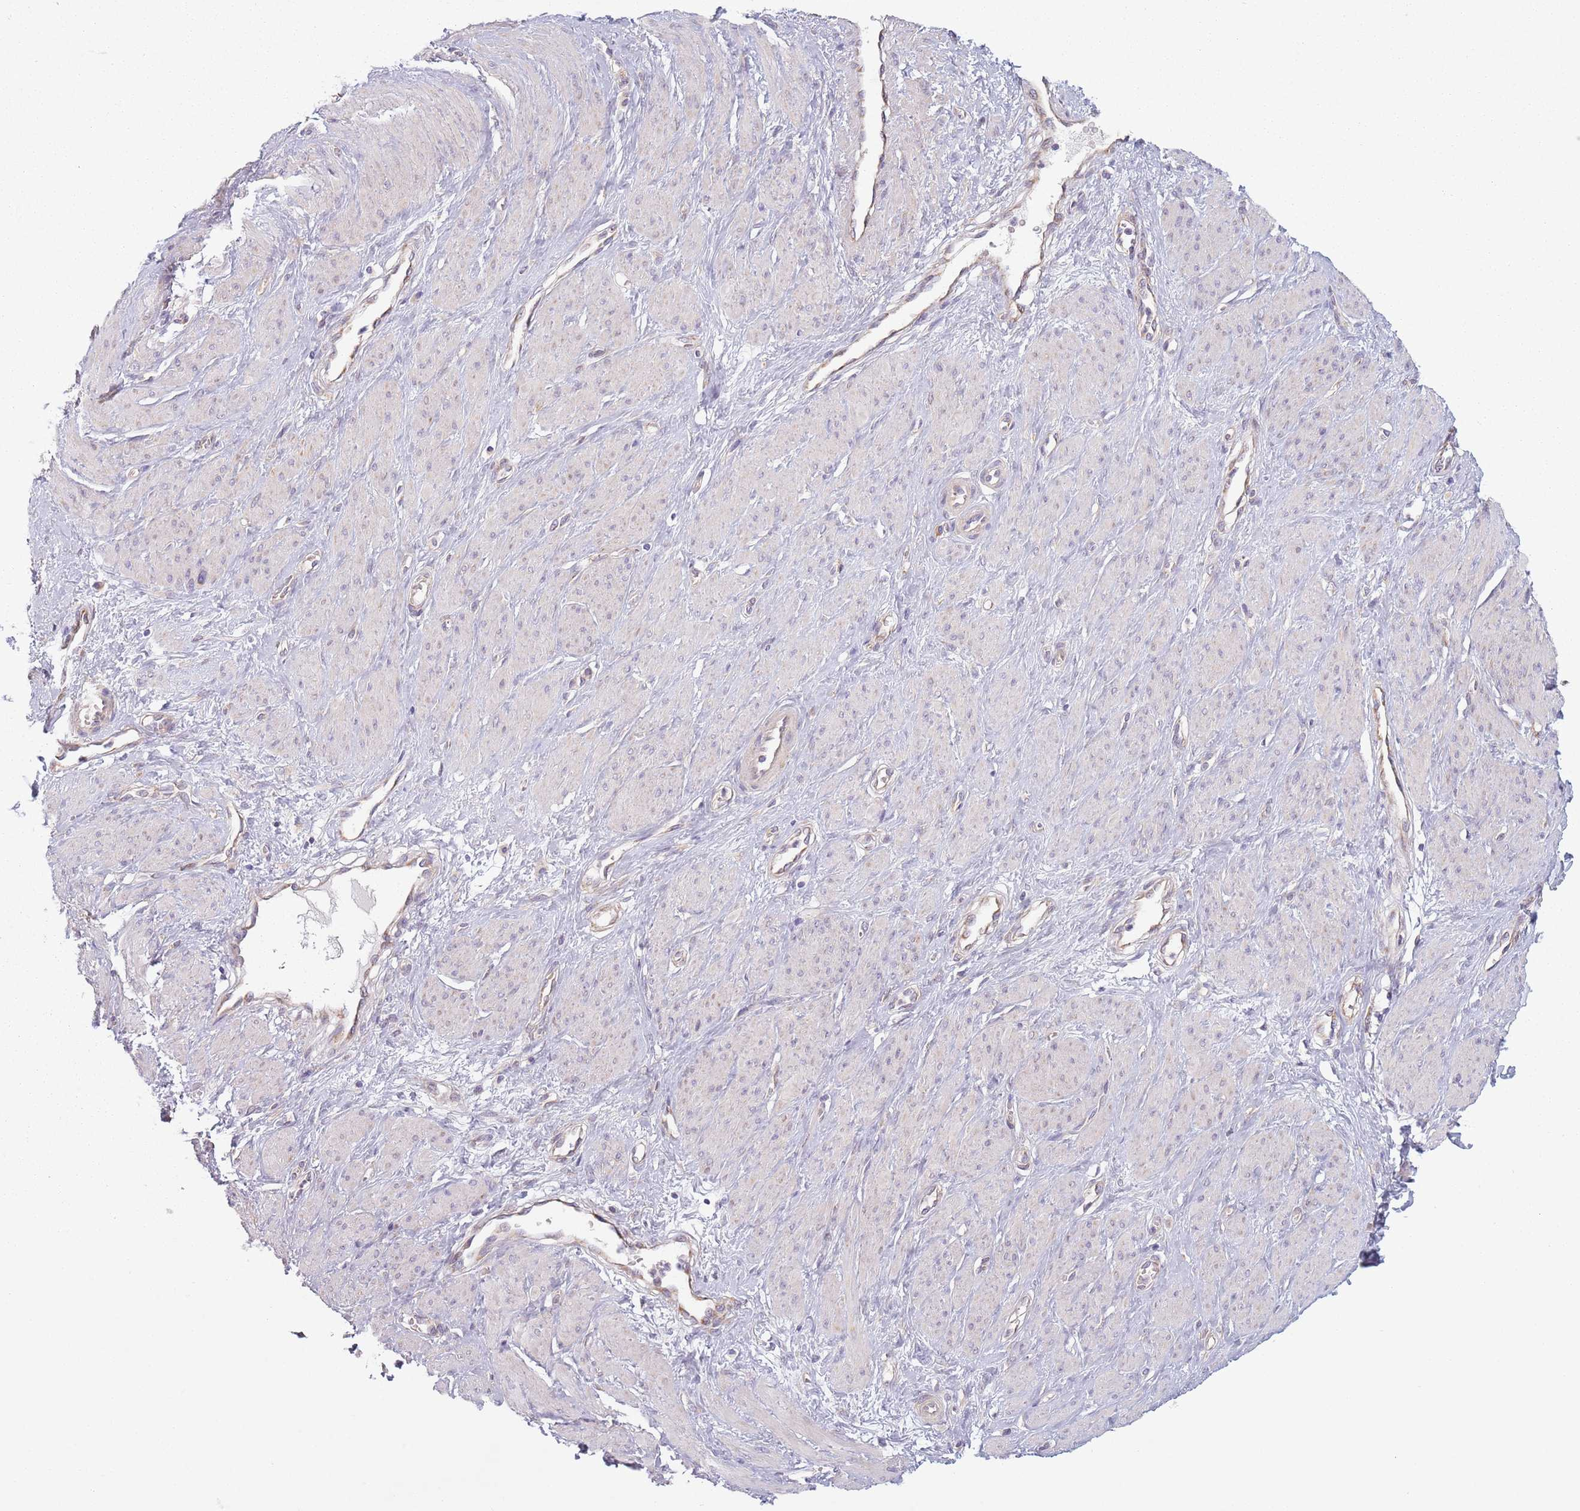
{"staining": {"intensity": "negative", "quantity": "none", "location": "none"}, "tissue": "smooth muscle", "cell_type": "Smooth muscle cells", "image_type": "normal", "snomed": [{"axis": "morphology", "description": "Normal tissue, NOS"}, {"axis": "topography", "description": "Smooth muscle"}, {"axis": "topography", "description": "Uterus"}], "caption": "Smooth muscle cells show no significant expression in unremarkable smooth muscle. Brightfield microscopy of immunohistochemistry (IHC) stained with DAB (3,3'-diaminobenzidine) (brown) and hematoxylin (blue), captured at high magnification.", "gene": "COQ5", "patient": {"sex": "female", "age": 39}}